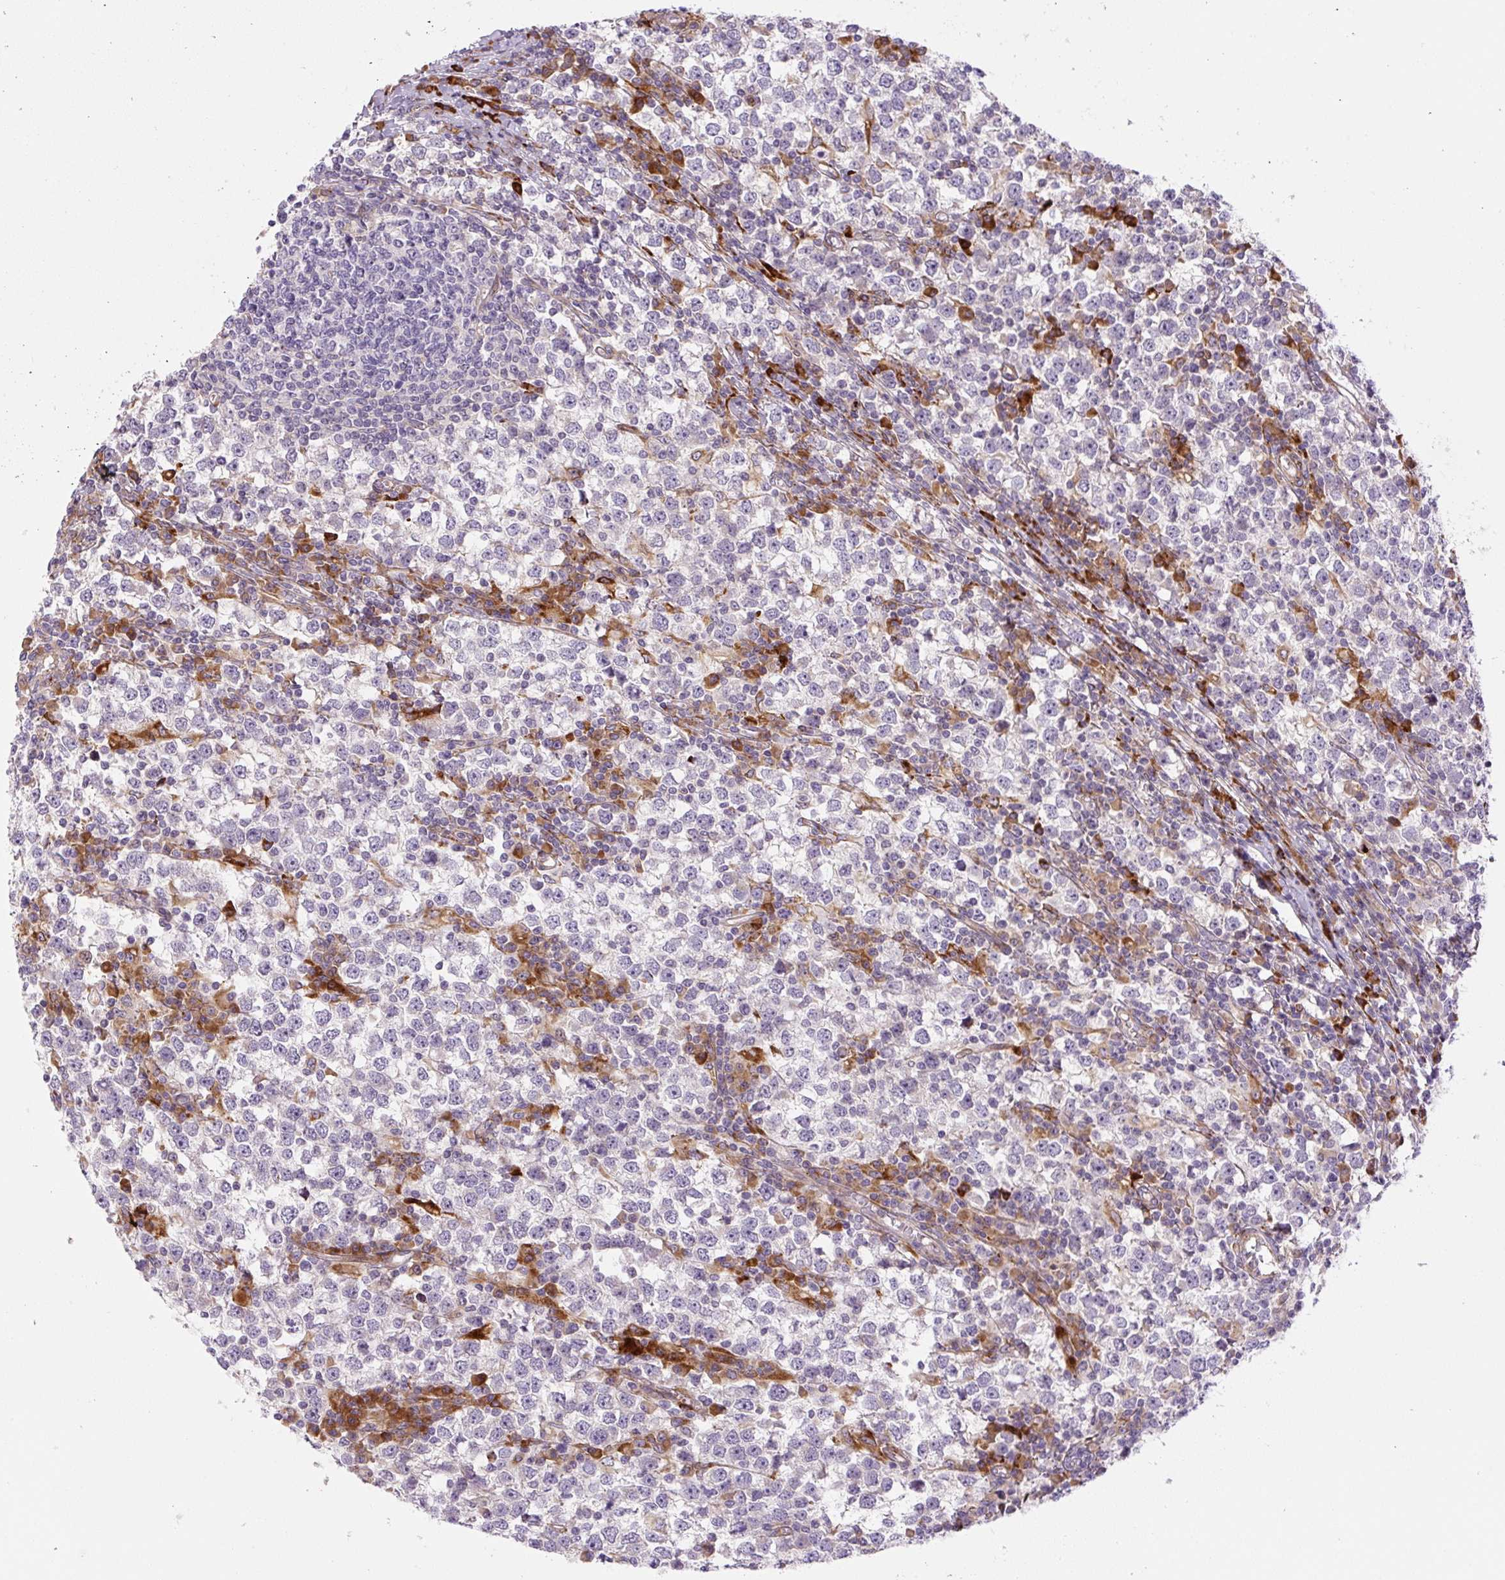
{"staining": {"intensity": "negative", "quantity": "none", "location": "none"}, "tissue": "testis cancer", "cell_type": "Tumor cells", "image_type": "cancer", "snomed": [{"axis": "morphology", "description": "Seminoma, NOS"}, {"axis": "topography", "description": "Testis"}], "caption": "Immunohistochemical staining of human testis seminoma reveals no significant positivity in tumor cells.", "gene": "DISP3", "patient": {"sex": "male", "age": 65}}